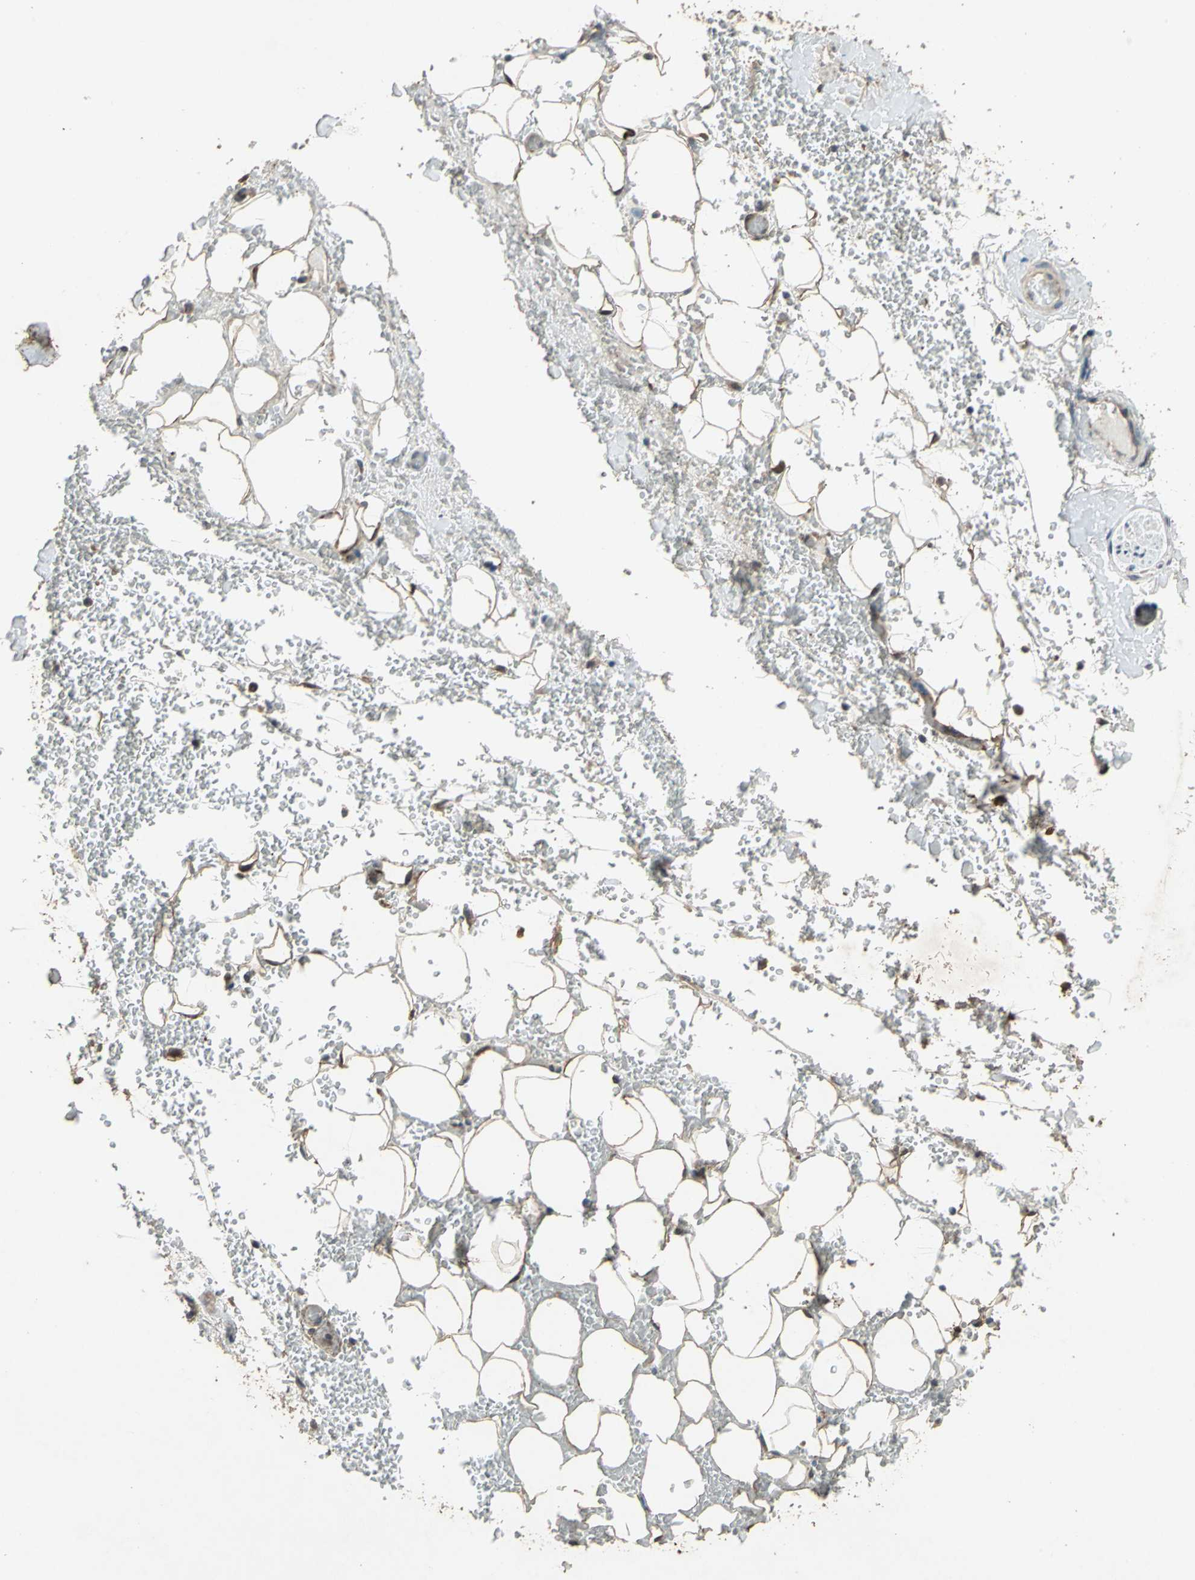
{"staining": {"intensity": "weak", "quantity": ">75%", "location": "cytoplasmic/membranous"}, "tissue": "adipose tissue", "cell_type": "Adipocytes", "image_type": "normal", "snomed": [{"axis": "morphology", "description": "Normal tissue, NOS"}, {"axis": "morphology", "description": "Inflammation, NOS"}, {"axis": "topography", "description": "Breast"}], "caption": "Benign adipose tissue exhibits weak cytoplasmic/membranous positivity in approximately >75% of adipocytes.", "gene": "SEPTIN4", "patient": {"sex": "female", "age": 65}}